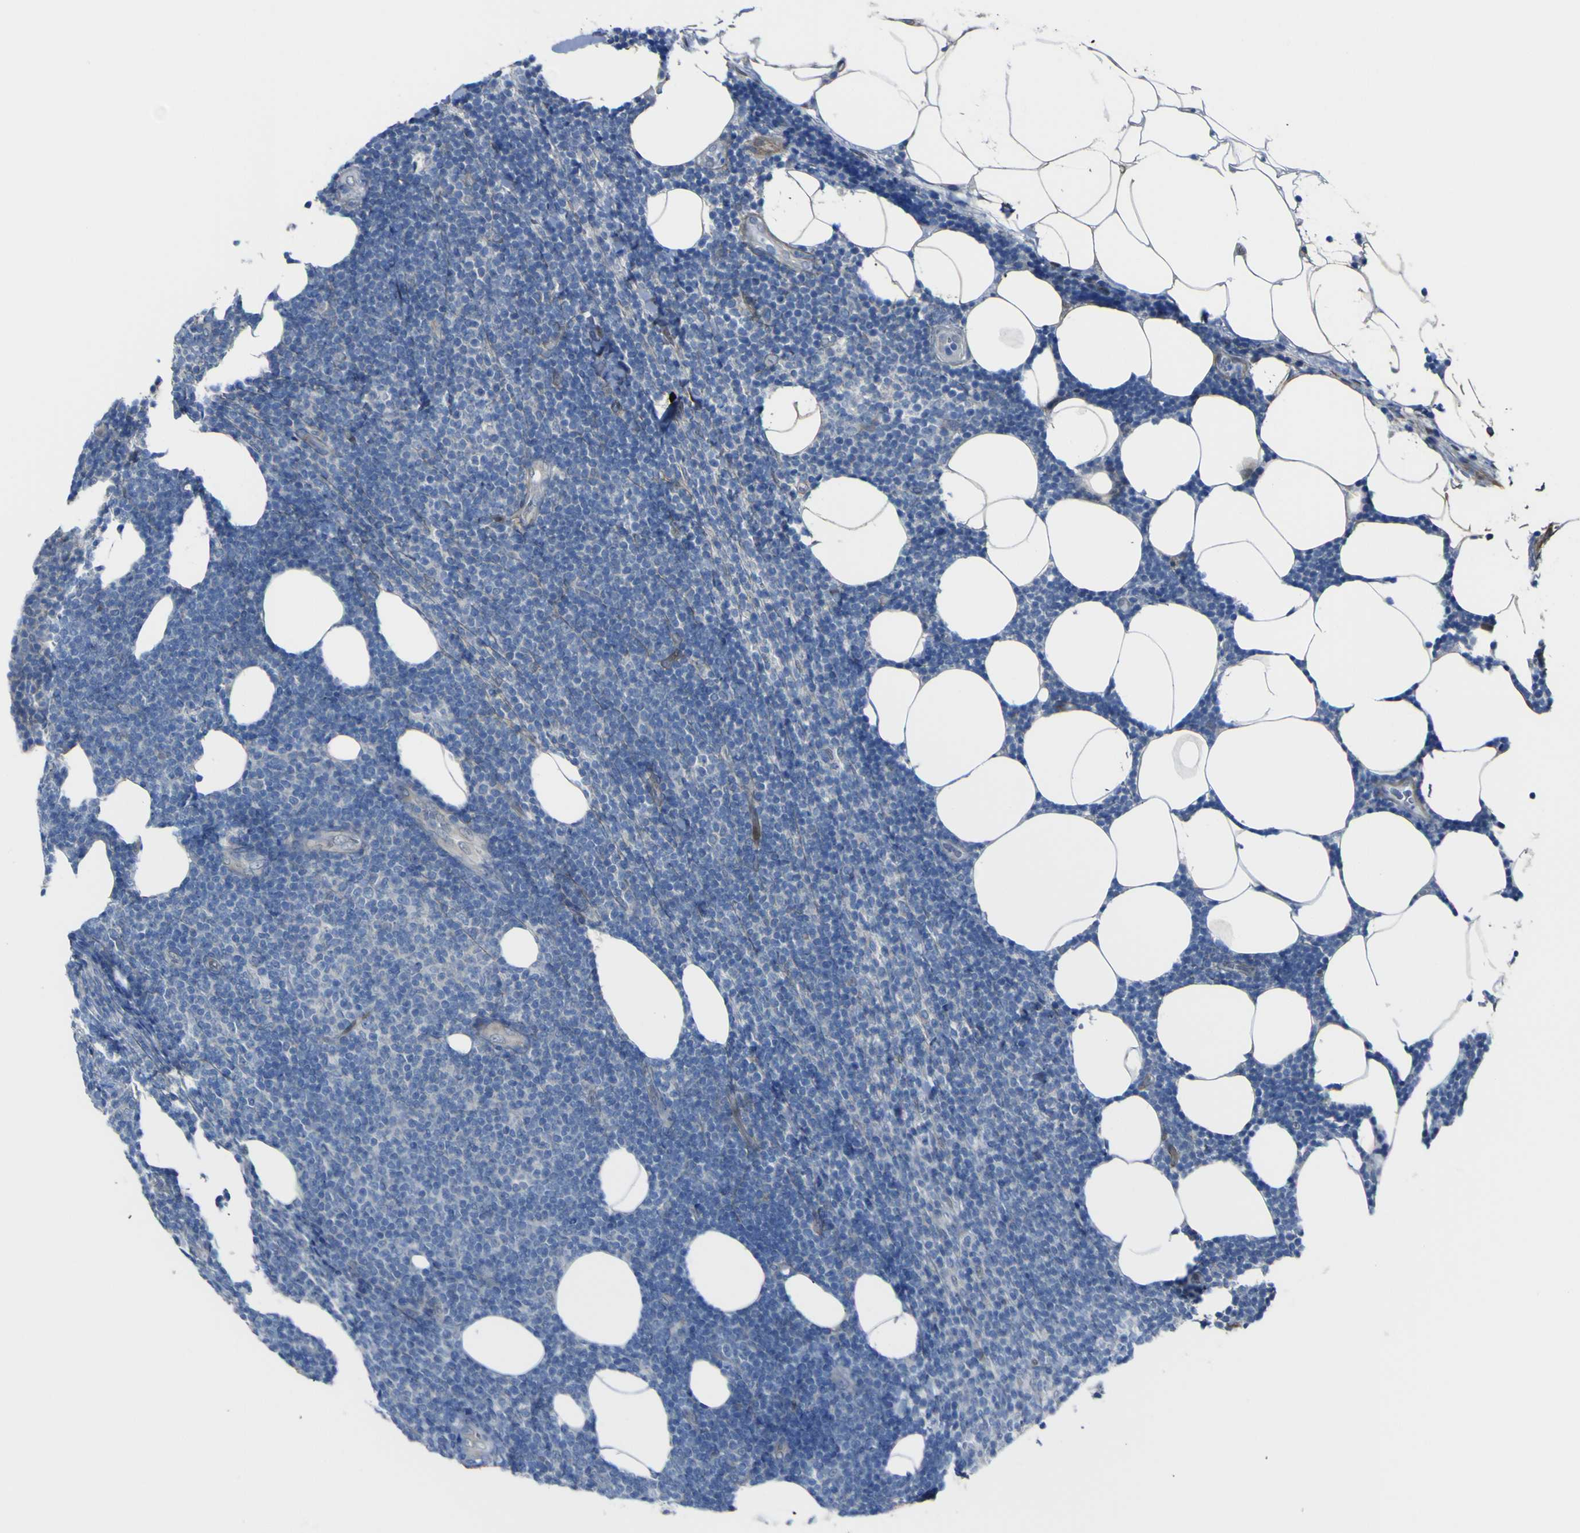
{"staining": {"intensity": "negative", "quantity": "none", "location": "none"}, "tissue": "lymphoma", "cell_type": "Tumor cells", "image_type": "cancer", "snomed": [{"axis": "morphology", "description": "Malignant lymphoma, non-Hodgkin's type, Low grade"}, {"axis": "topography", "description": "Lymph node"}], "caption": "Immunohistochemistry (IHC) photomicrograph of neoplastic tissue: human lymphoma stained with DAB shows no significant protein expression in tumor cells. Nuclei are stained in blue.", "gene": "LRRN1", "patient": {"sex": "male", "age": 66}}